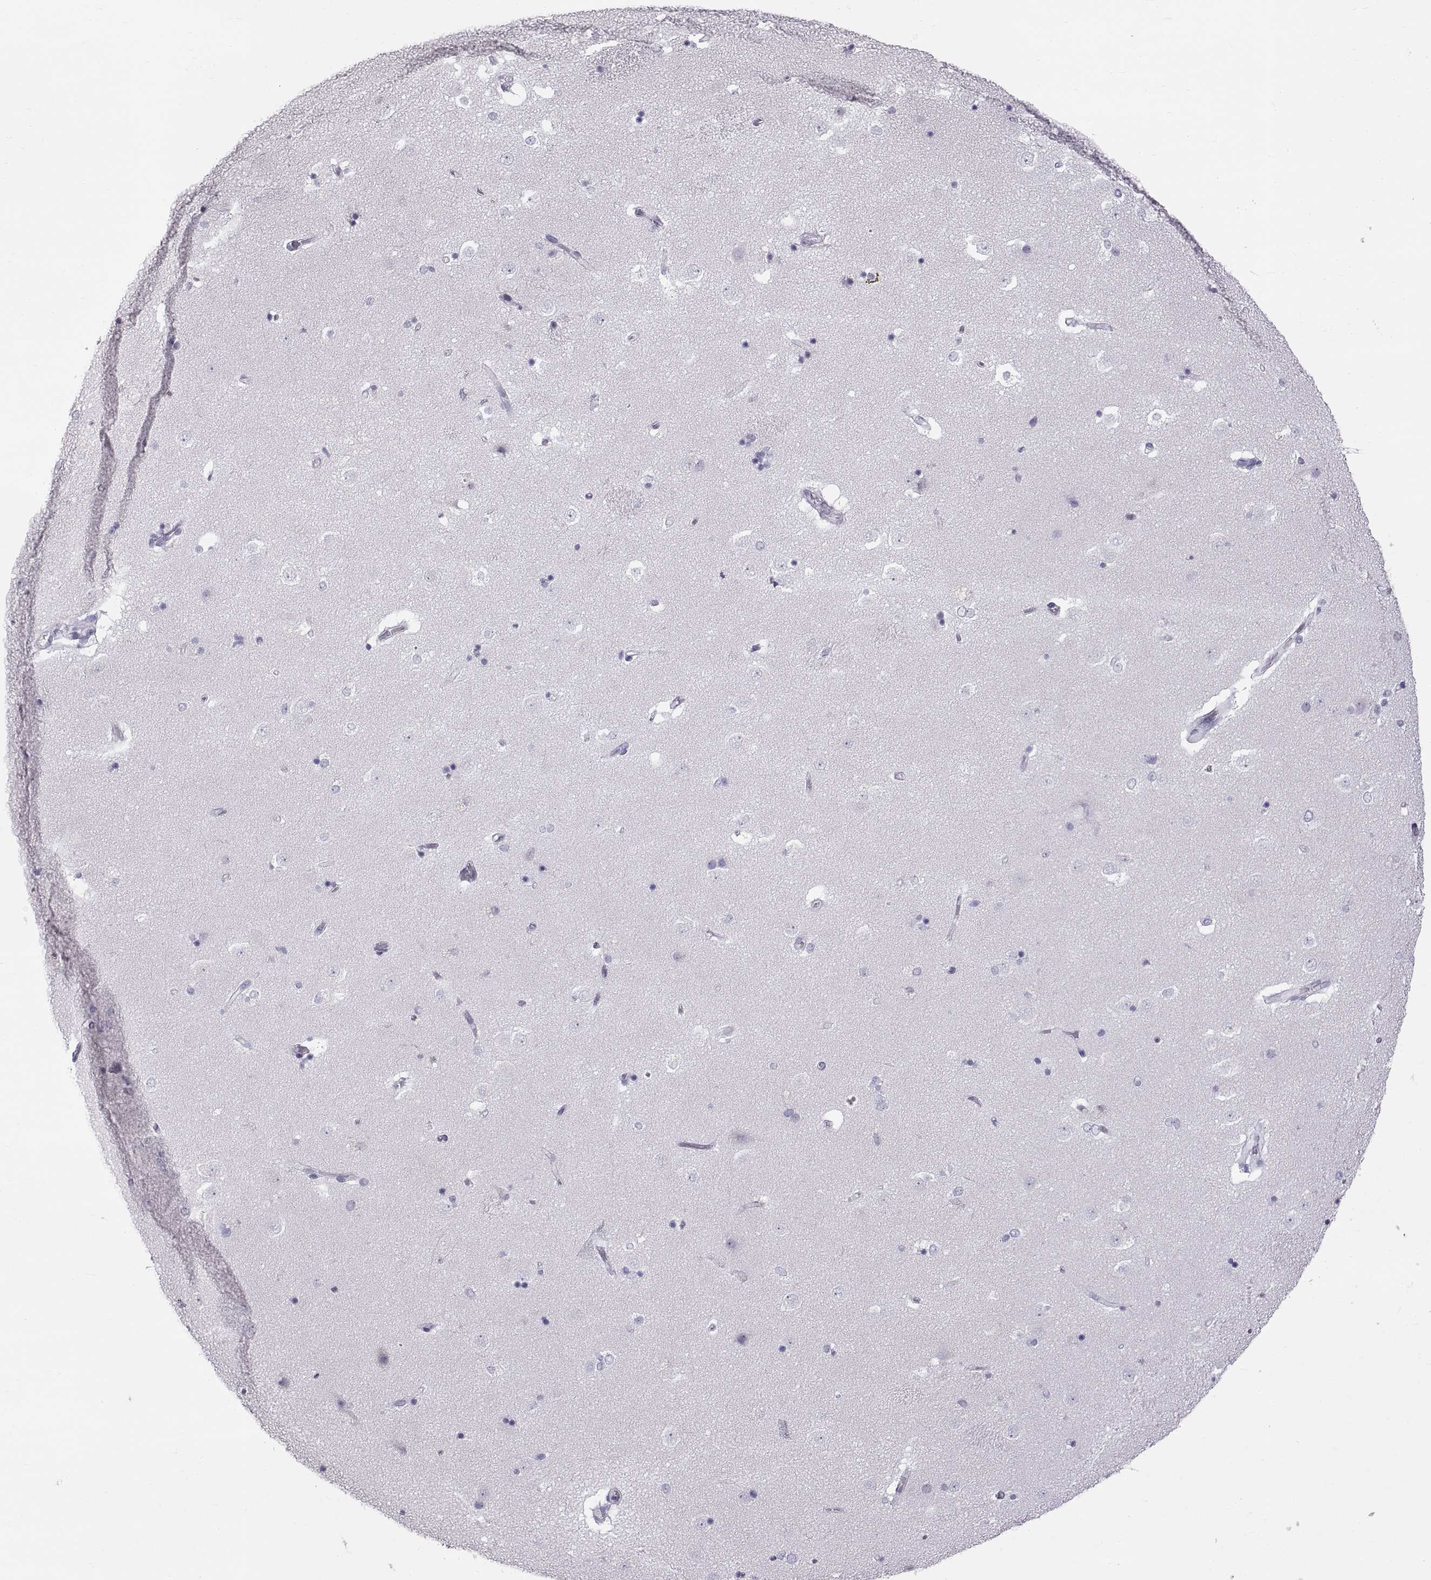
{"staining": {"intensity": "negative", "quantity": "none", "location": "none"}, "tissue": "caudate", "cell_type": "Glial cells", "image_type": "normal", "snomed": [{"axis": "morphology", "description": "Normal tissue, NOS"}, {"axis": "topography", "description": "Lateral ventricle wall"}], "caption": "Immunohistochemistry (IHC) image of normal caudate: caudate stained with DAB (3,3'-diaminobenzidine) exhibits no significant protein expression in glial cells. The staining was performed using DAB (3,3'-diaminobenzidine) to visualize the protein expression in brown, while the nuclei were stained in blue with hematoxylin (Magnification: 20x).", "gene": "WFDC8", "patient": {"sex": "male", "age": 51}}